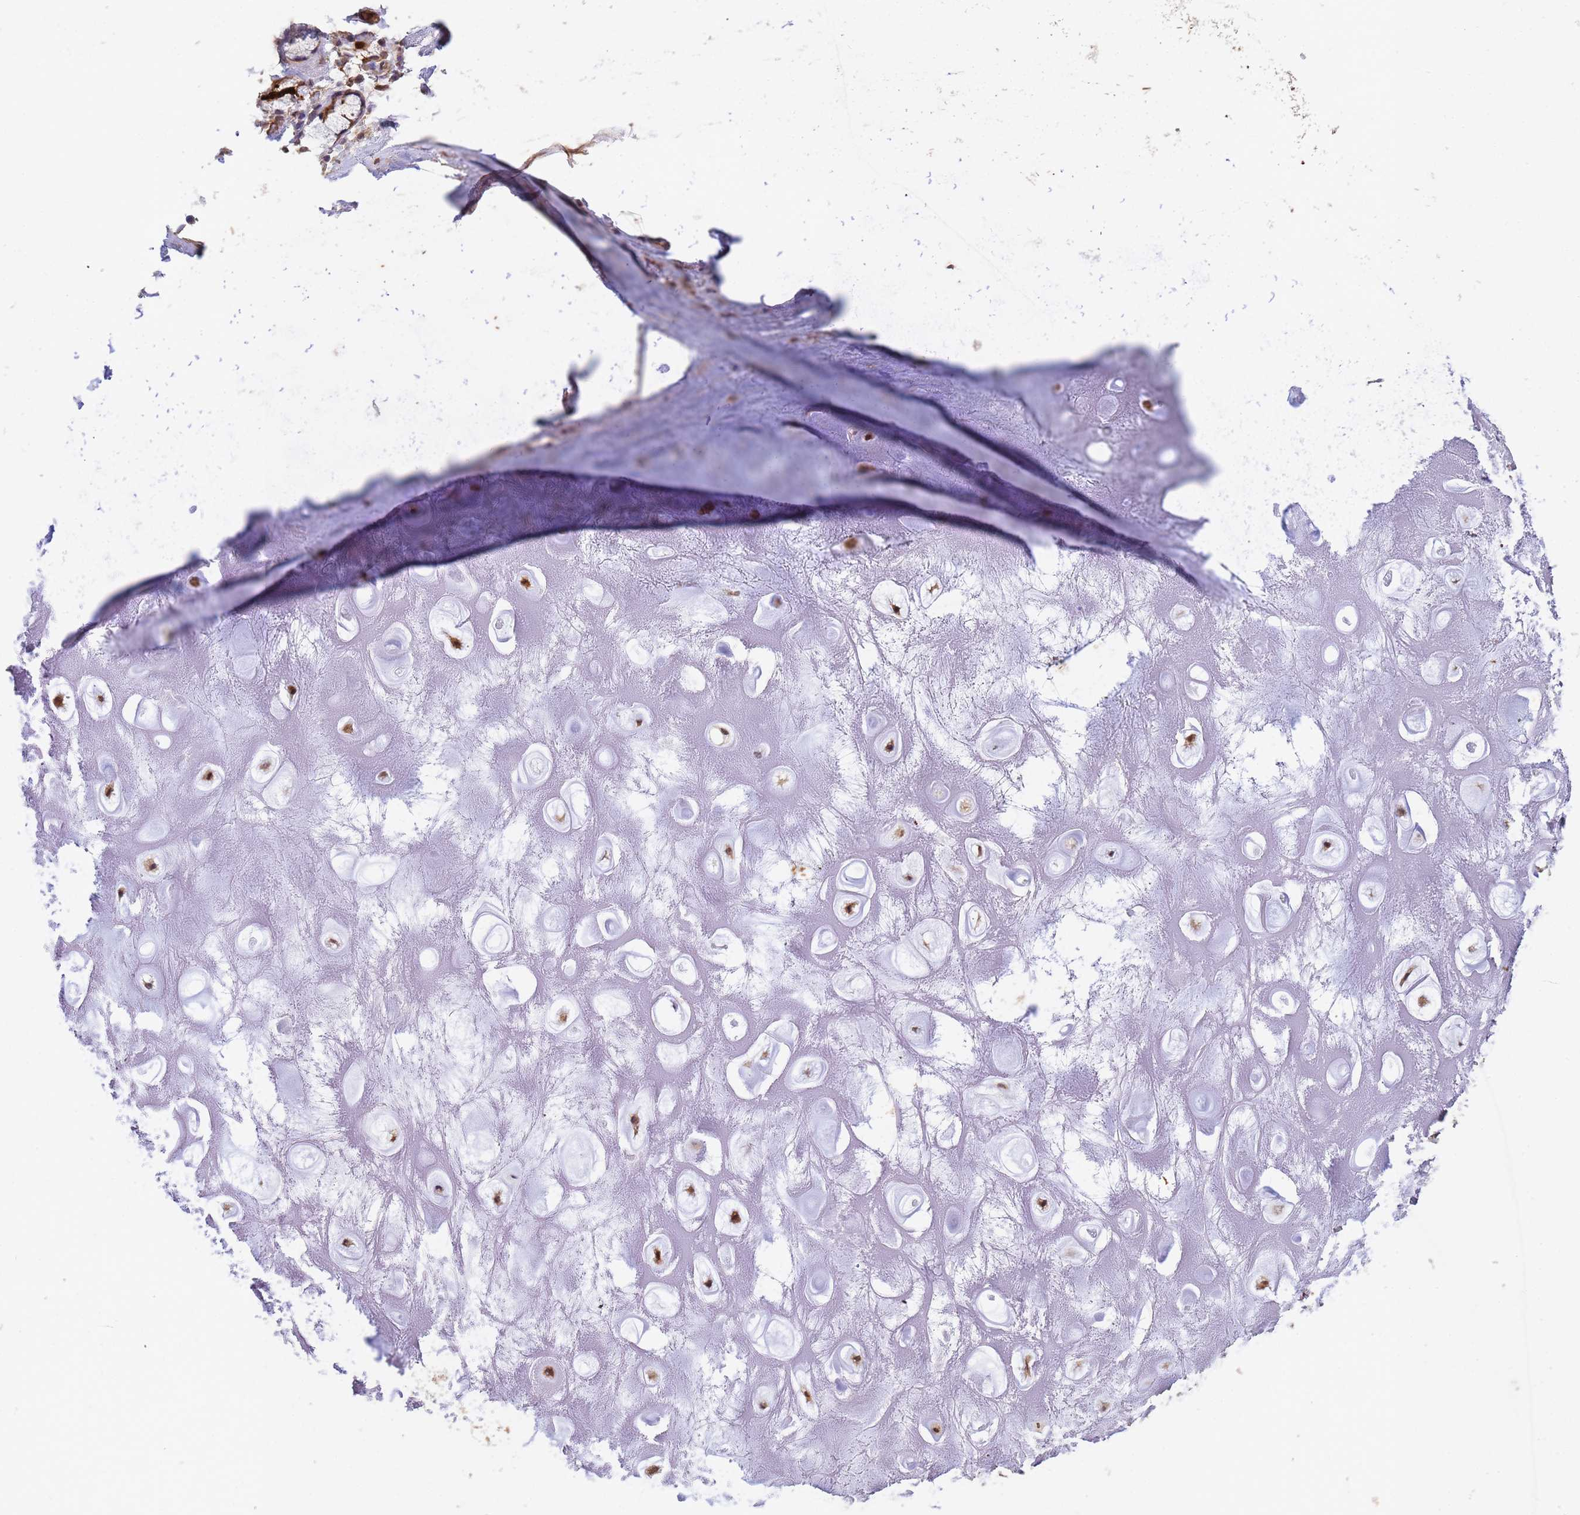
{"staining": {"intensity": "moderate", "quantity": "25%-75%", "location": "nuclear"}, "tissue": "adipose tissue", "cell_type": "Adipocytes", "image_type": "normal", "snomed": [{"axis": "morphology", "description": "Normal tissue, NOS"}, {"axis": "topography", "description": "Cartilage tissue"}], "caption": "Immunohistochemical staining of unremarkable adipose tissue exhibits 25%-75% levels of moderate nuclear protein staining in approximately 25%-75% of adipocytes.", "gene": "TRIP6", "patient": {"sex": "male", "age": 81}}